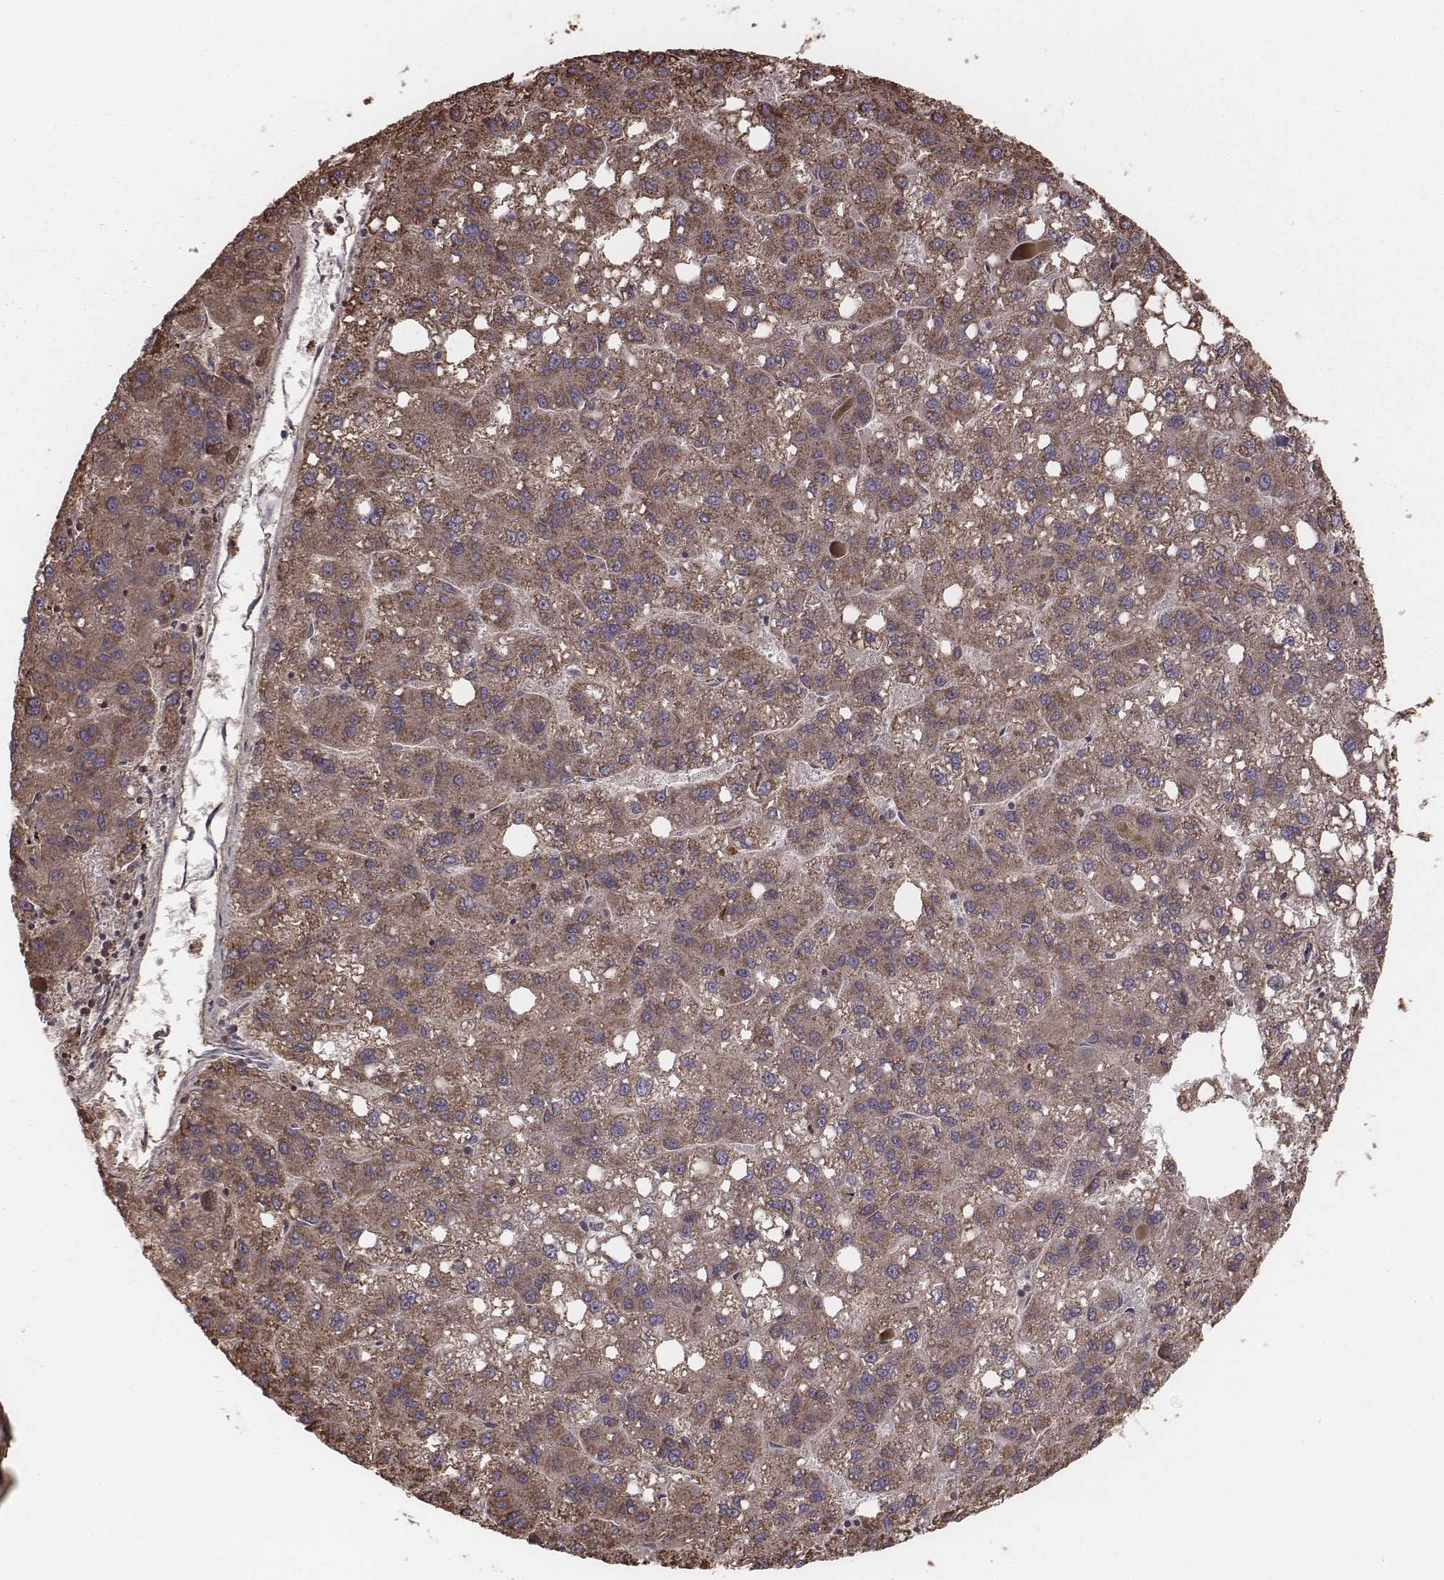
{"staining": {"intensity": "strong", "quantity": ">75%", "location": "cytoplasmic/membranous"}, "tissue": "liver cancer", "cell_type": "Tumor cells", "image_type": "cancer", "snomed": [{"axis": "morphology", "description": "Carcinoma, Hepatocellular, NOS"}, {"axis": "topography", "description": "Liver"}], "caption": "Liver hepatocellular carcinoma tissue reveals strong cytoplasmic/membranous positivity in about >75% of tumor cells, visualized by immunohistochemistry.", "gene": "PDCD2L", "patient": {"sex": "female", "age": 82}}